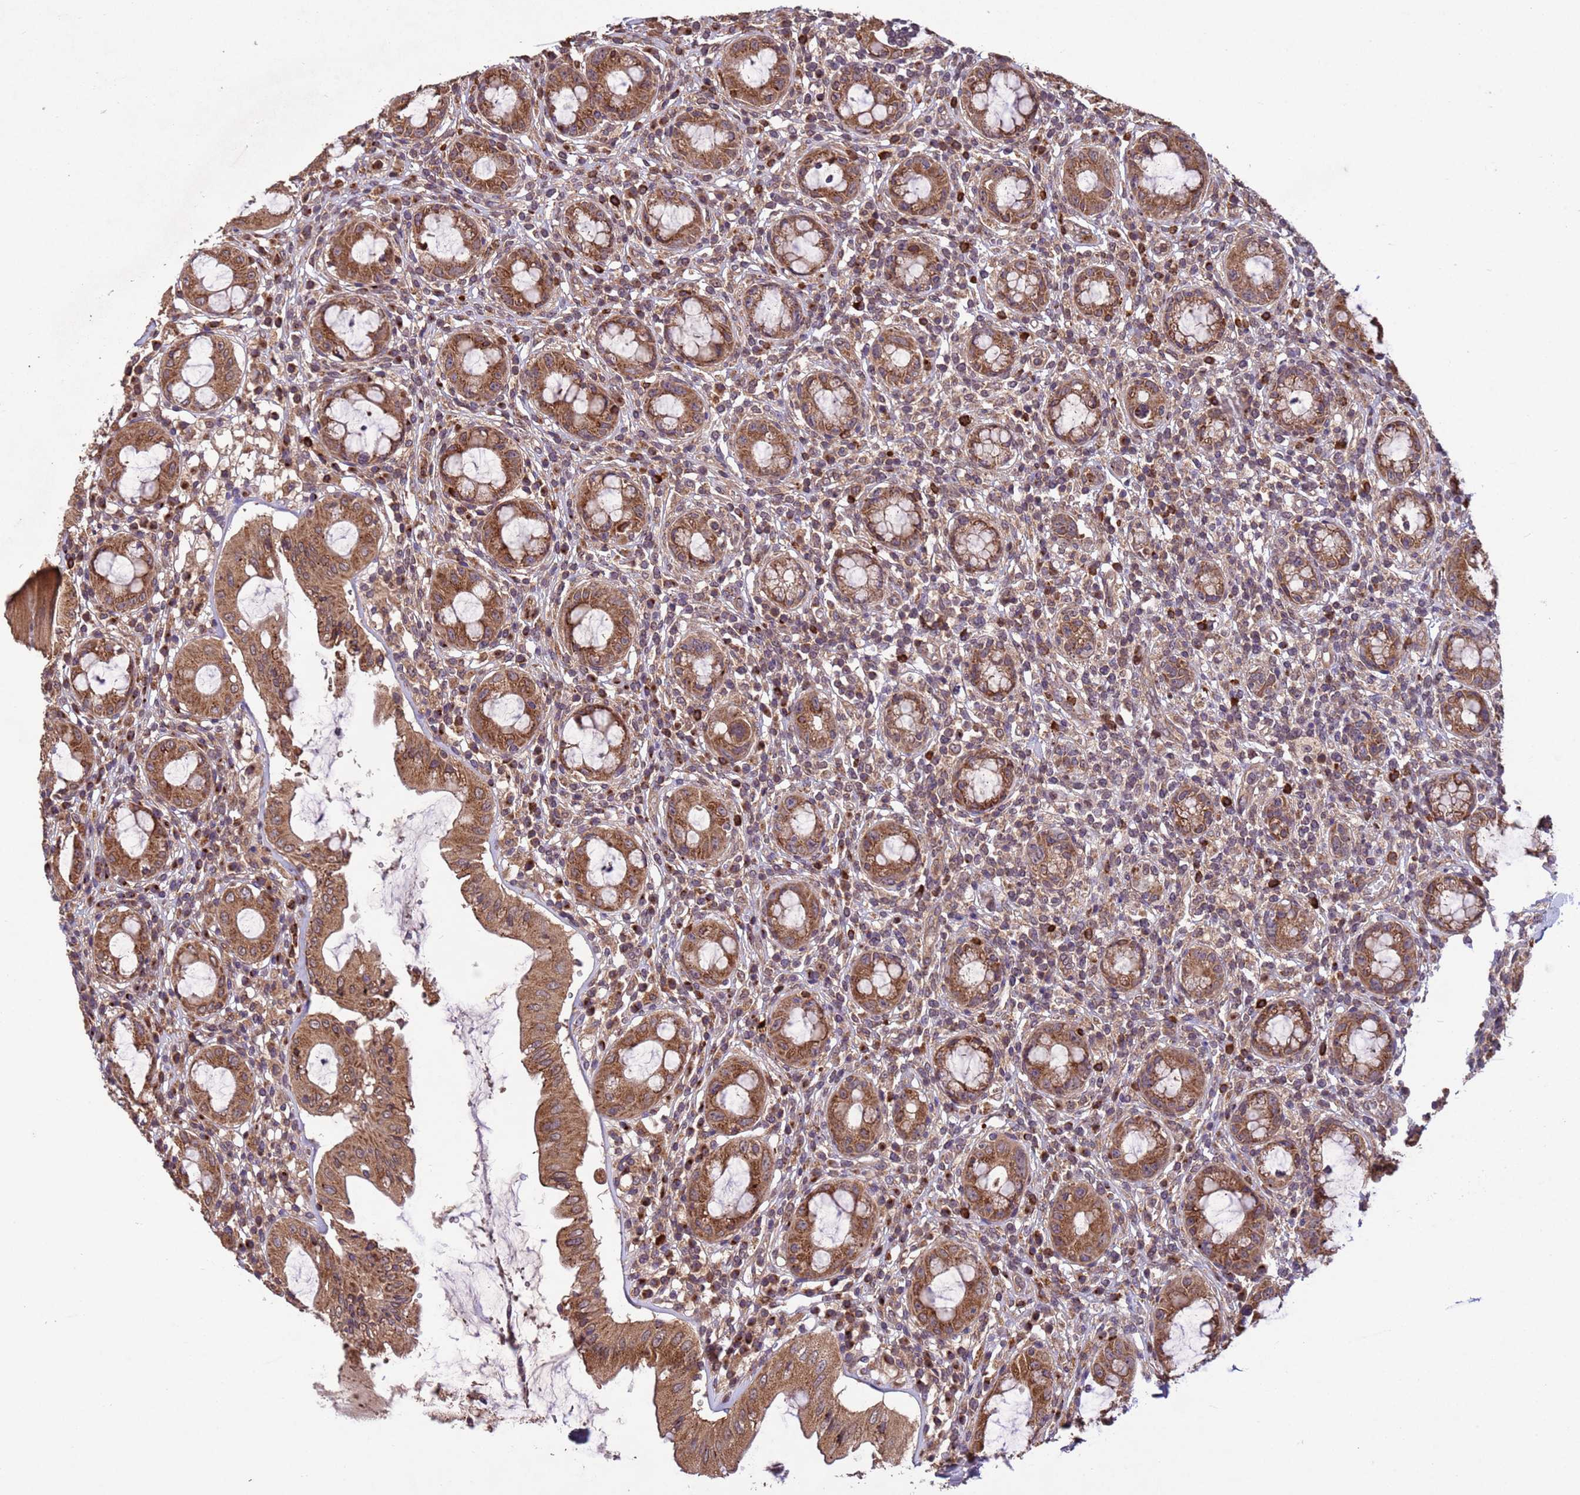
{"staining": {"intensity": "strong", "quantity": ">75%", "location": "cytoplasmic/membranous"}, "tissue": "rectum", "cell_type": "Glandular cells", "image_type": "normal", "snomed": [{"axis": "morphology", "description": "Normal tissue, NOS"}, {"axis": "topography", "description": "Rectum"}], "caption": "Human rectum stained for a protein (brown) shows strong cytoplasmic/membranous positive expression in about >75% of glandular cells.", "gene": "FASTKD1", "patient": {"sex": "female", "age": 57}}